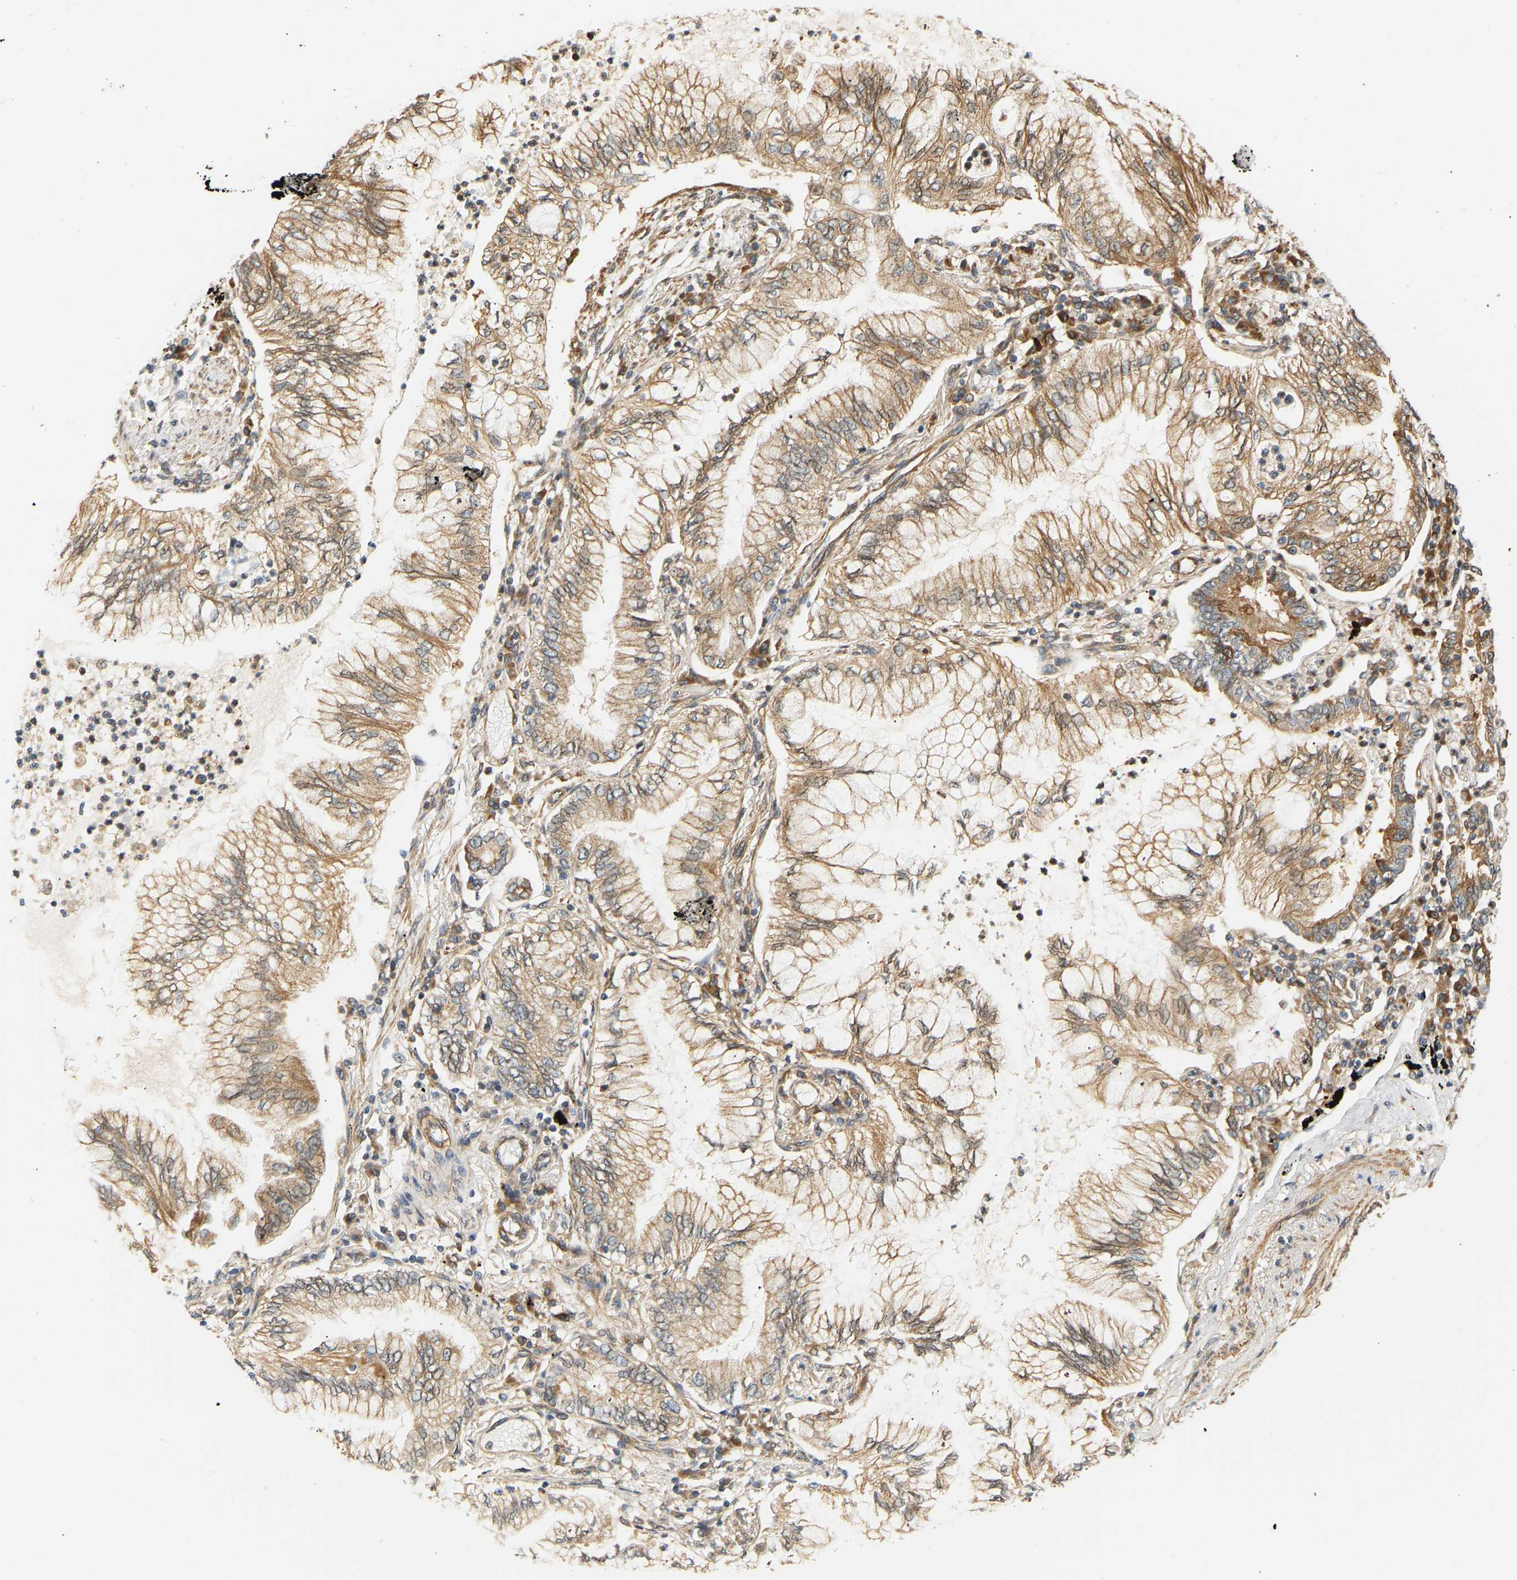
{"staining": {"intensity": "moderate", "quantity": ">75%", "location": "cytoplasmic/membranous"}, "tissue": "lung cancer", "cell_type": "Tumor cells", "image_type": "cancer", "snomed": [{"axis": "morphology", "description": "Normal tissue, NOS"}, {"axis": "morphology", "description": "Adenocarcinoma, NOS"}, {"axis": "topography", "description": "Bronchus"}, {"axis": "topography", "description": "Lung"}], "caption": "This micrograph reveals immunohistochemistry (IHC) staining of human lung adenocarcinoma, with medium moderate cytoplasmic/membranous positivity in approximately >75% of tumor cells.", "gene": "CEP57", "patient": {"sex": "female", "age": 70}}